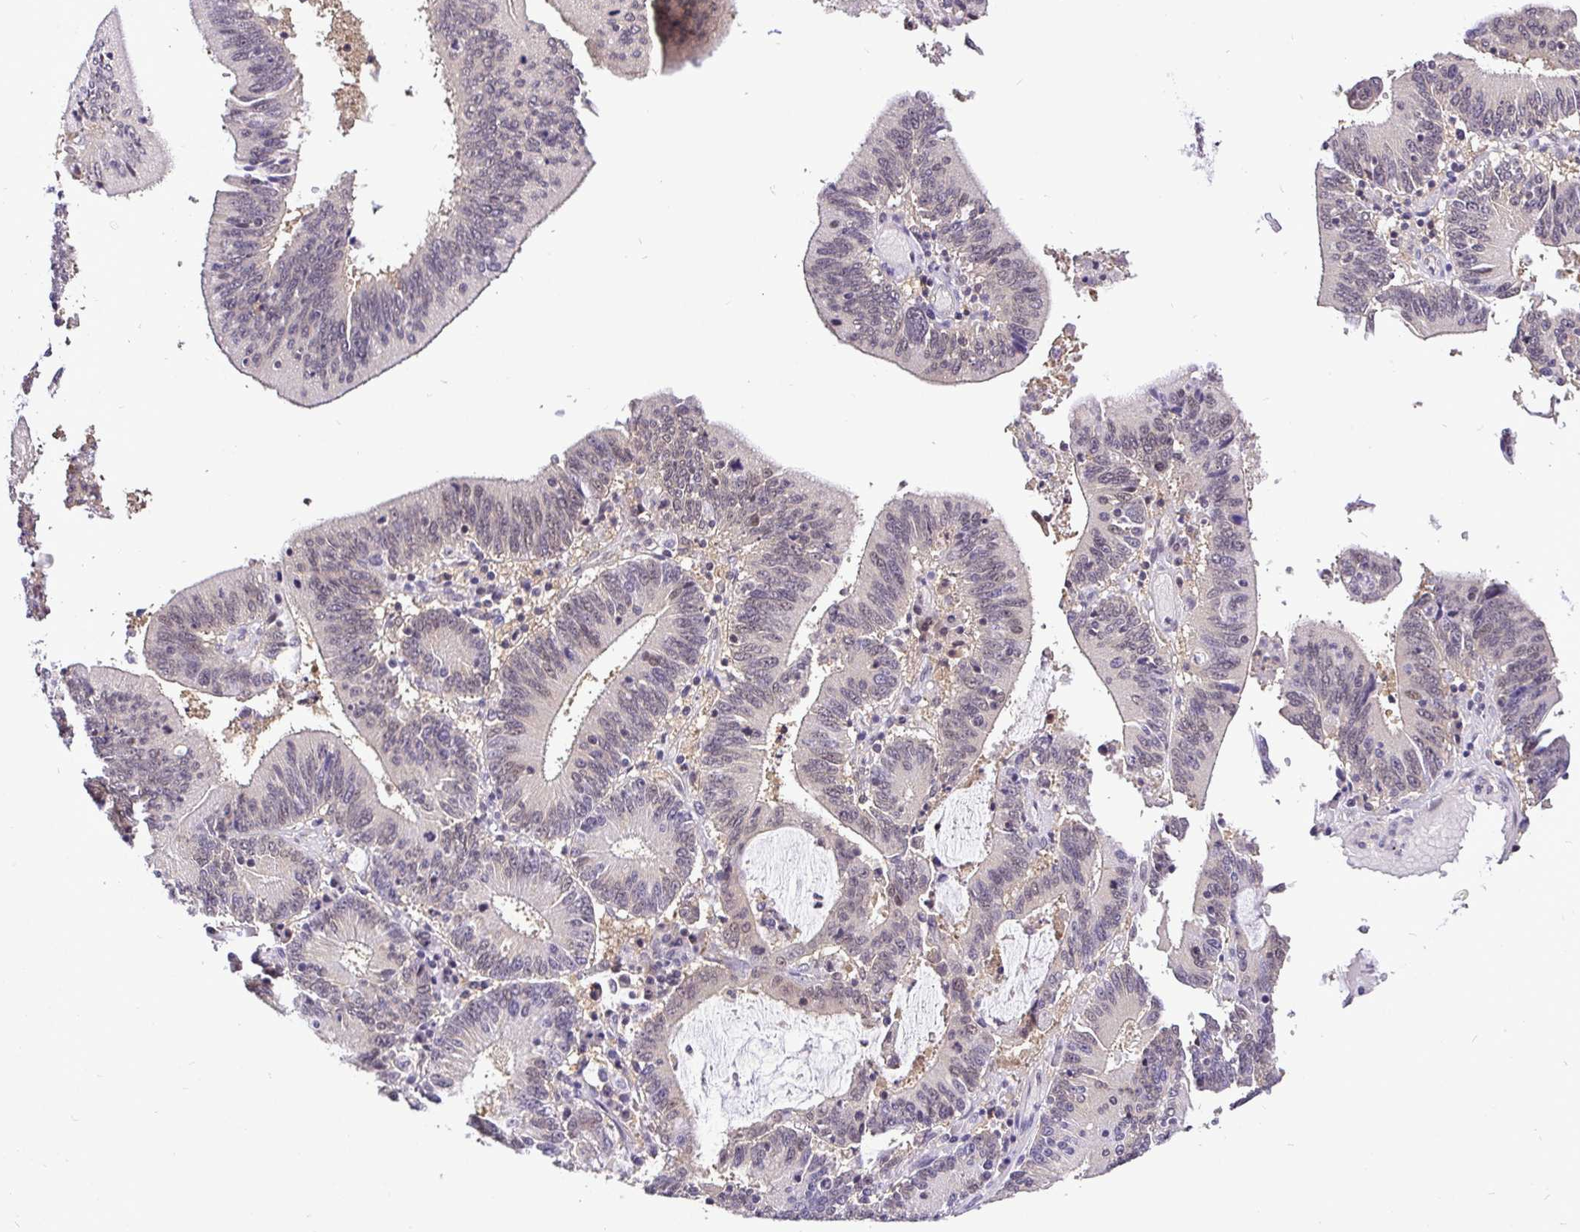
{"staining": {"intensity": "weak", "quantity": "<25%", "location": "nuclear"}, "tissue": "stomach cancer", "cell_type": "Tumor cells", "image_type": "cancer", "snomed": [{"axis": "morphology", "description": "Adenocarcinoma, NOS"}, {"axis": "topography", "description": "Stomach, upper"}], "caption": "This photomicrograph is of stomach cancer stained with IHC to label a protein in brown with the nuclei are counter-stained blue. There is no expression in tumor cells.", "gene": "UBE2M", "patient": {"sex": "male", "age": 68}}